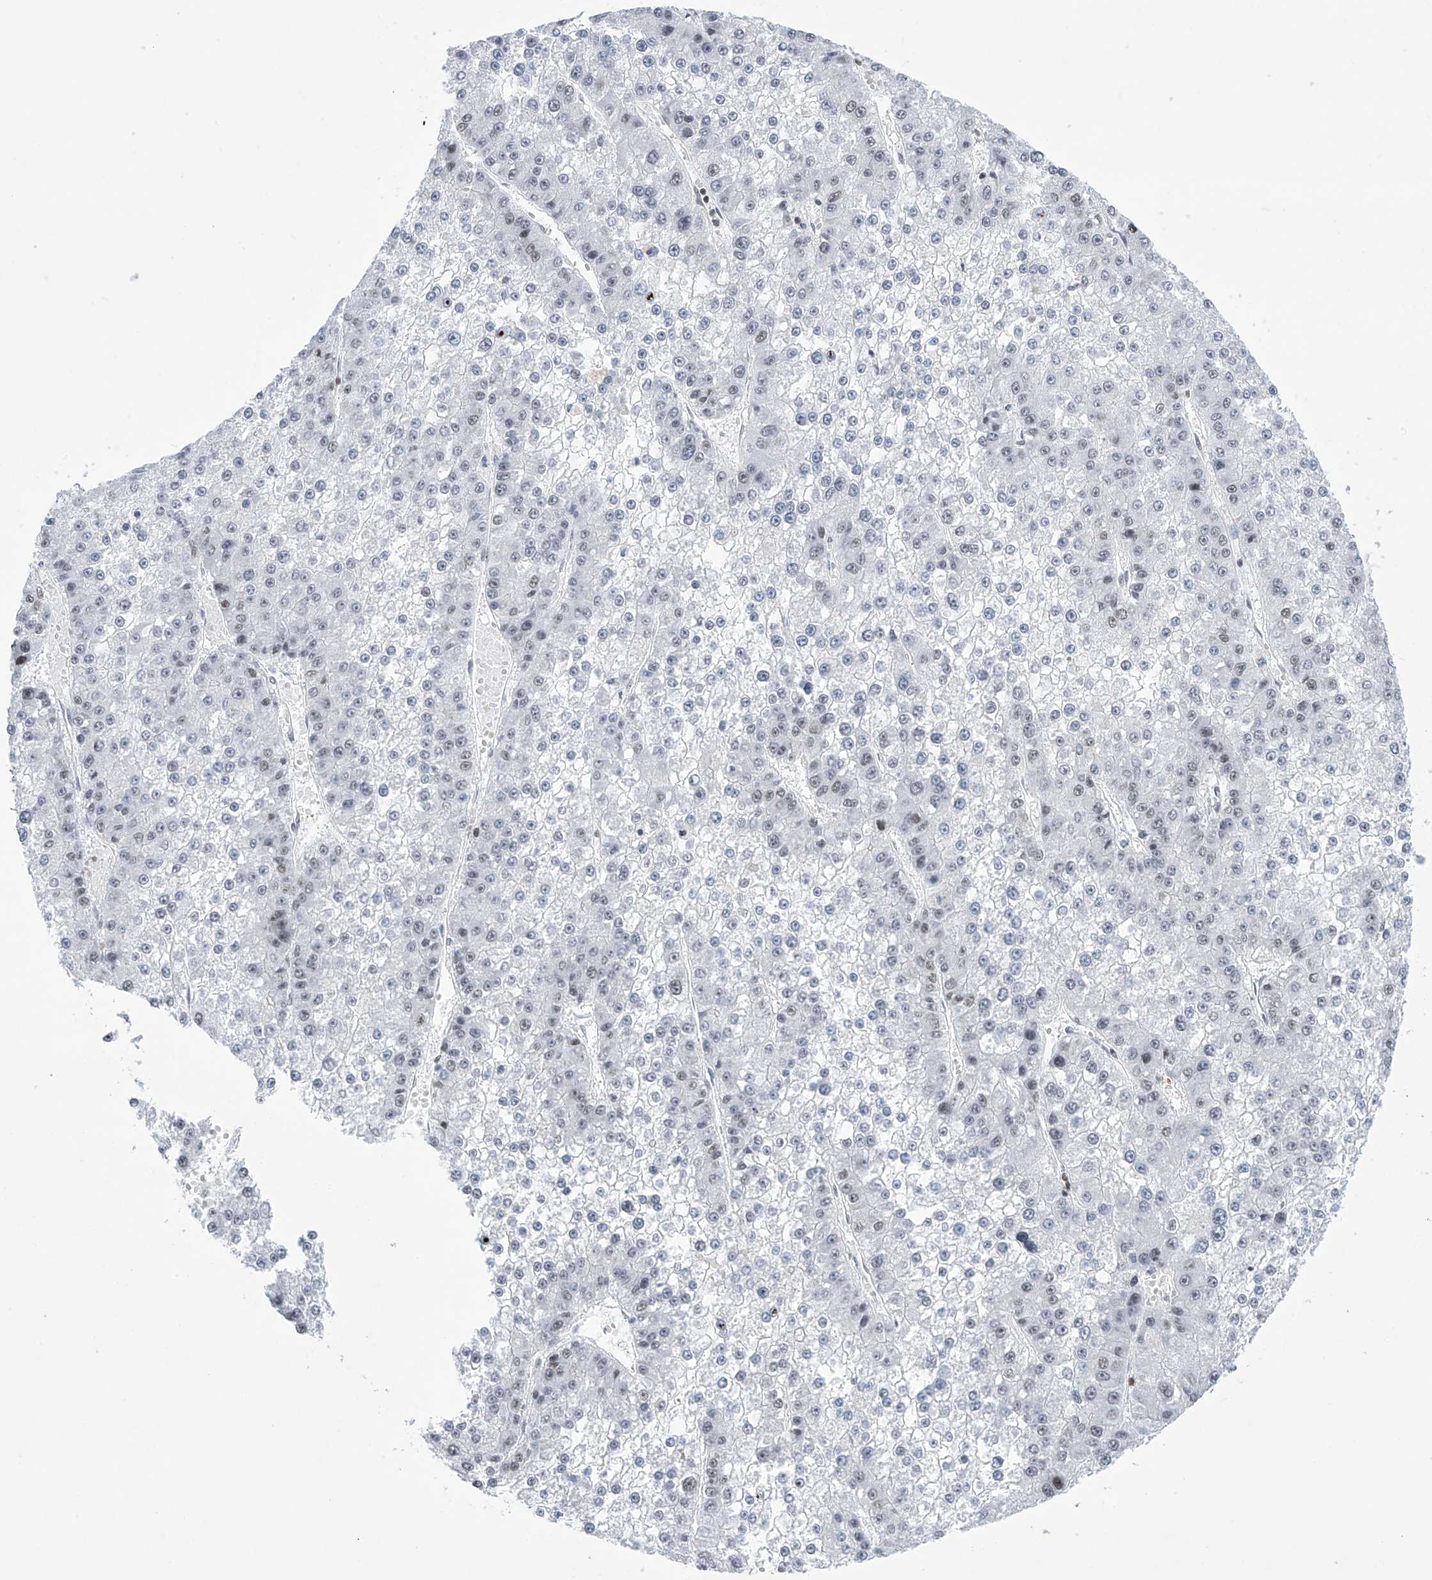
{"staining": {"intensity": "weak", "quantity": "<25%", "location": "nuclear"}, "tissue": "liver cancer", "cell_type": "Tumor cells", "image_type": "cancer", "snomed": [{"axis": "morphology", "description": "Carcinoma, Hepatocellular, NOS"}, {"axis": "topography", "description": "Liver"}], "caption": "High magnification brightfield microscopy of liver cancer (hepatocellular carcinoma) stained with DAB (brown) and counterstained with hematoxylin (blue): tumor cells show no significant staining.", "gene": "MSL3", "patient": {"sex": "female", "age": 73}}